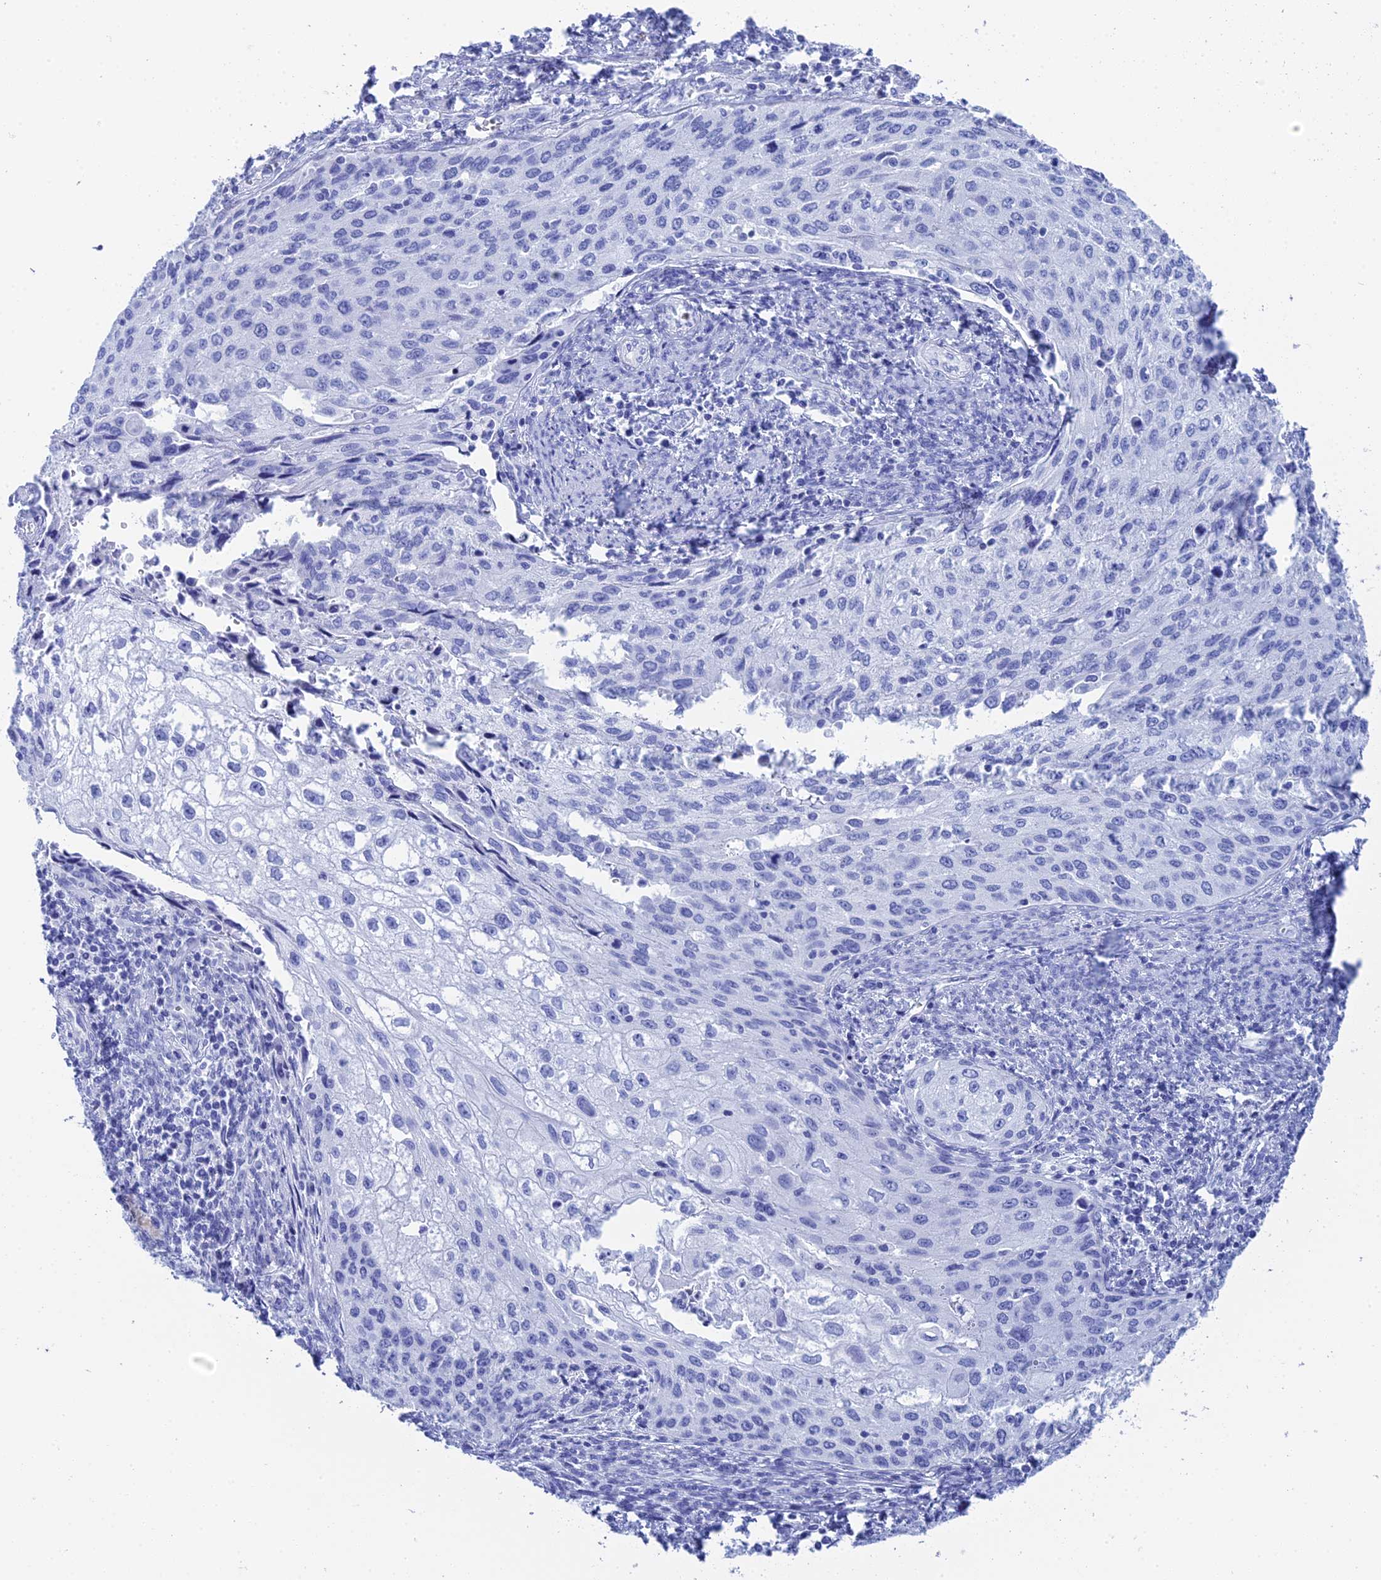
{"staining": {"intensity": "negative", "quantity": "none", "location": "none"}, "tissue": "cervical cancer", "cell_type": "Tumor cells", "image_type": "cancer", "snomed": [{"axis": "morphology", "description": "Squamous cell carcinoma, NOS"}, {"axis": "topography", "description": "Cervix"}], "caption": "There is no significant expression in tumor cells of squamous cell carcinoma (cervical). (Stains: DAB immunohistochemistry with hematoxylin counter stain, Microscopy: brightfield microscopy at high magnification).", "gene": "TEX101", "patient": {"sex": "female", "age": 67}}